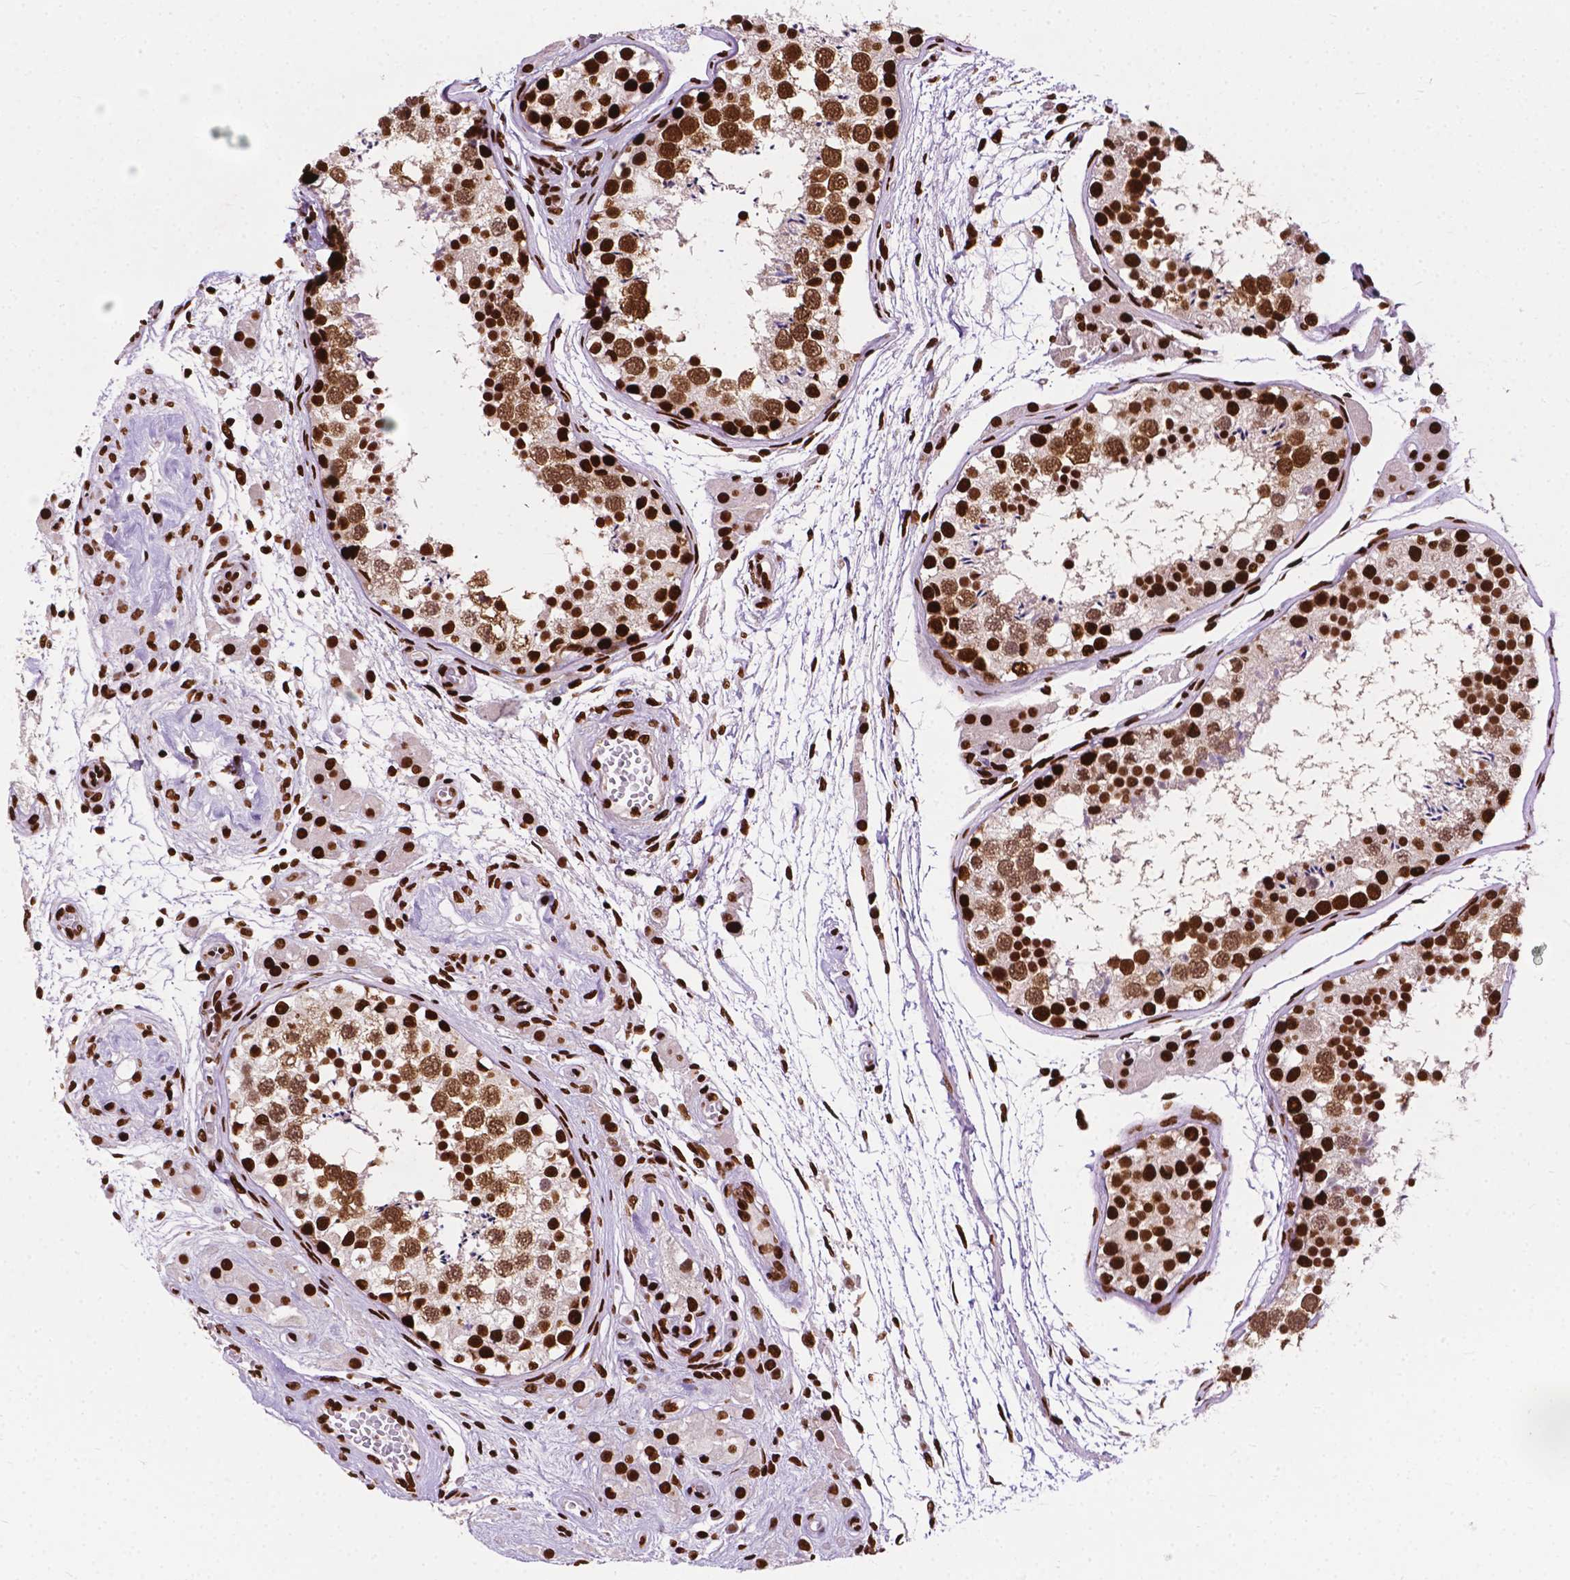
{"staining": {"intensity": "strong", "quantity": ">75%", "location": "nuclear"}, "tissue": "testis", "cell_type": "Cells in seminiferous ducts", "image_type": "normal", "snomed": [{"axis": "morphology", "description": "Normal tissue, NOS"}, {"axis": "morphology", "description": "Seminoma, NOS"}, {"axis": "topography", "description": "Testis"}], "caption": "Immunohistochemical staining of benign human testis exhibits high levels of strong nuclear expression in about >75% of cells in seminiferous ducts. The protein of interest is stained brown, and the nuclei are stained in blue (DAB (3,3'-diaminobenzidine) IHC with brightfield microscopy, high magnification).", "gene": "SMIM5", "patient": {"sex": "male", "age": 29}}